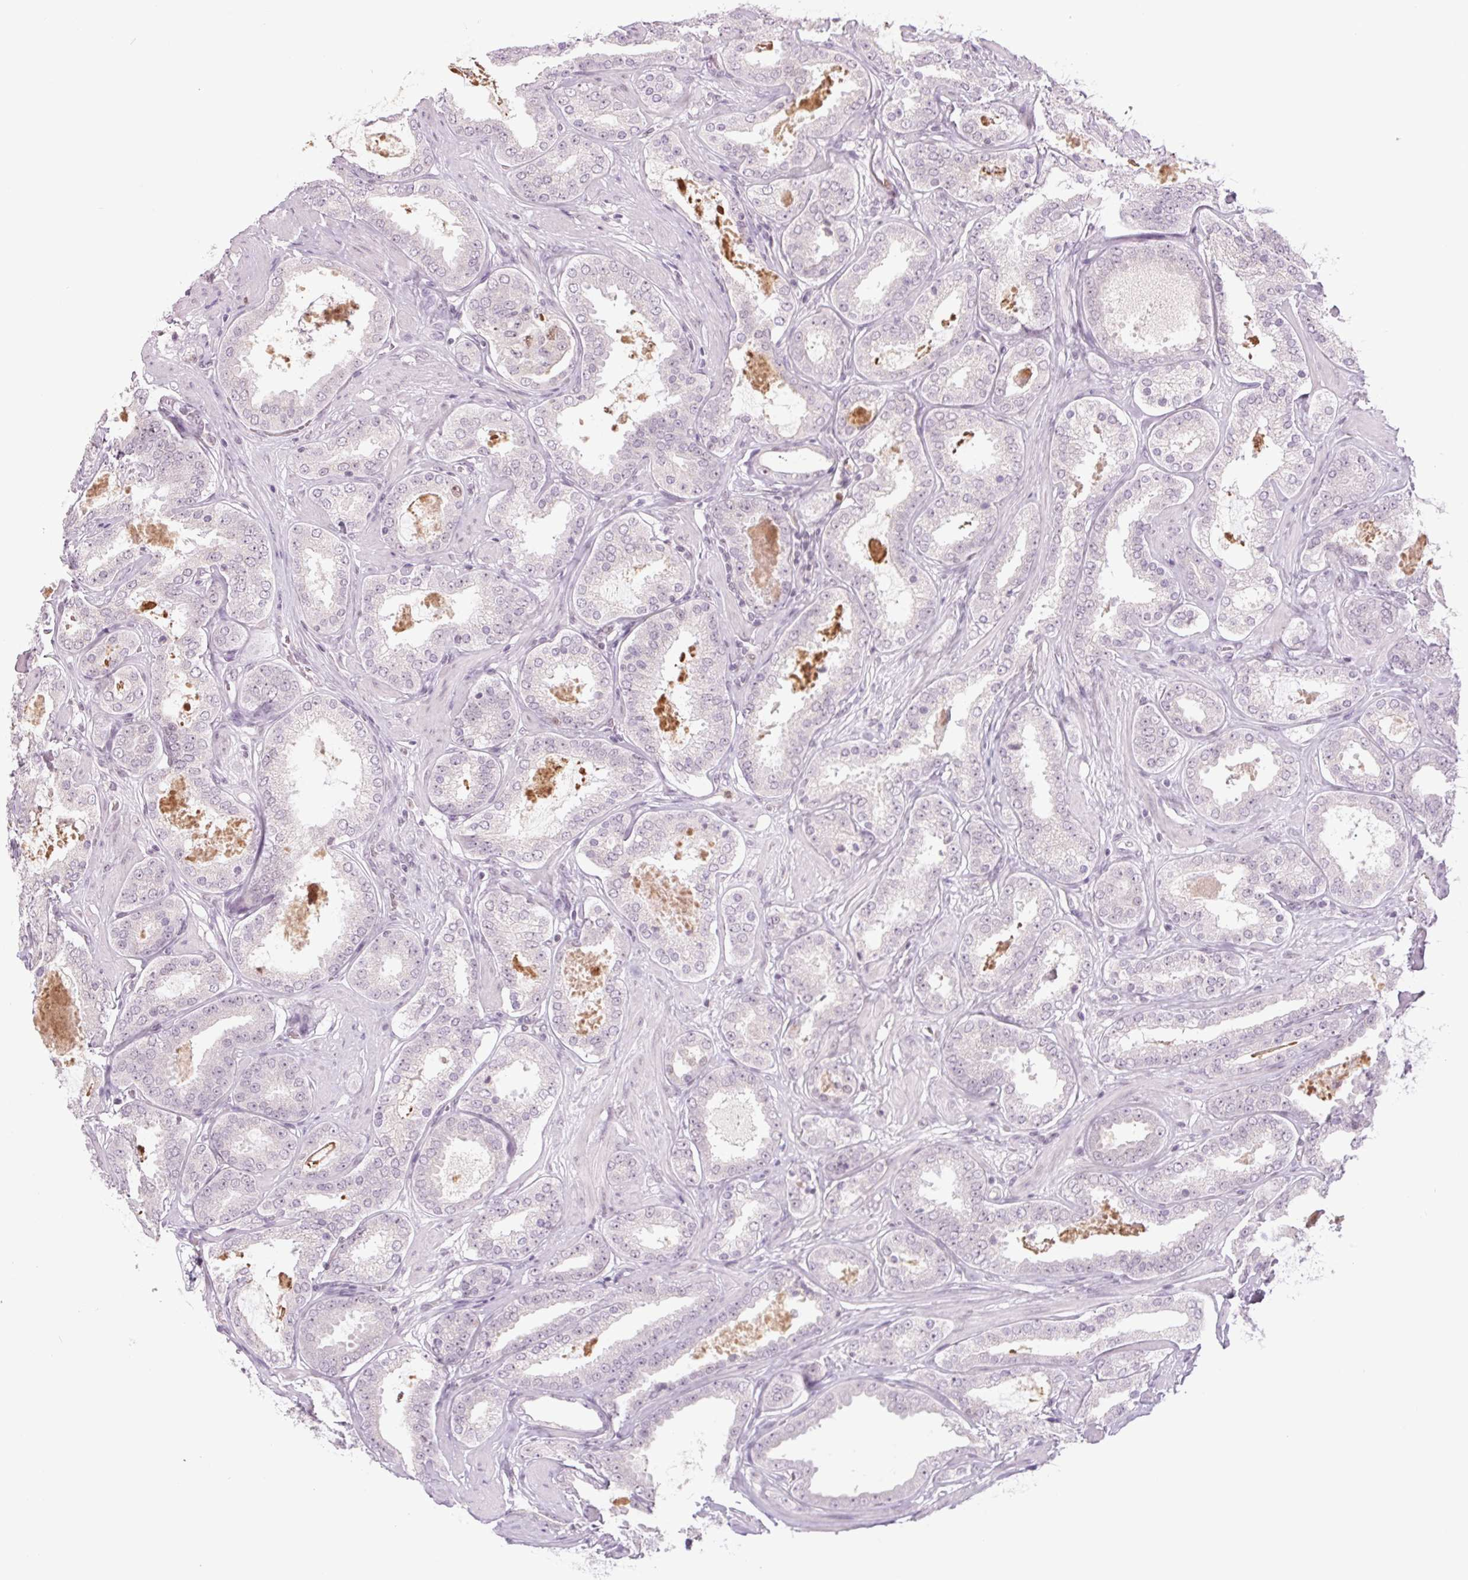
{"staining": {"intensity": "negative", "quantity": "none", "location": "none"}, "tissue": "prostate cancer", "cell_type": "Tumor cells", "image_type": "cancer", "snomed": [{"axis": "morphology", "description": "Adenocarcinoma, High grade"}, {"axis": "topography", "description": "Prostate"}], "caption": "Immunohistochemistry of human prostate cancer (high-grade adenocarcinoma) reveals no staining in tumor cells.", "gene": "SMIM6", "patient": {"sex": "male", "age": 63}}